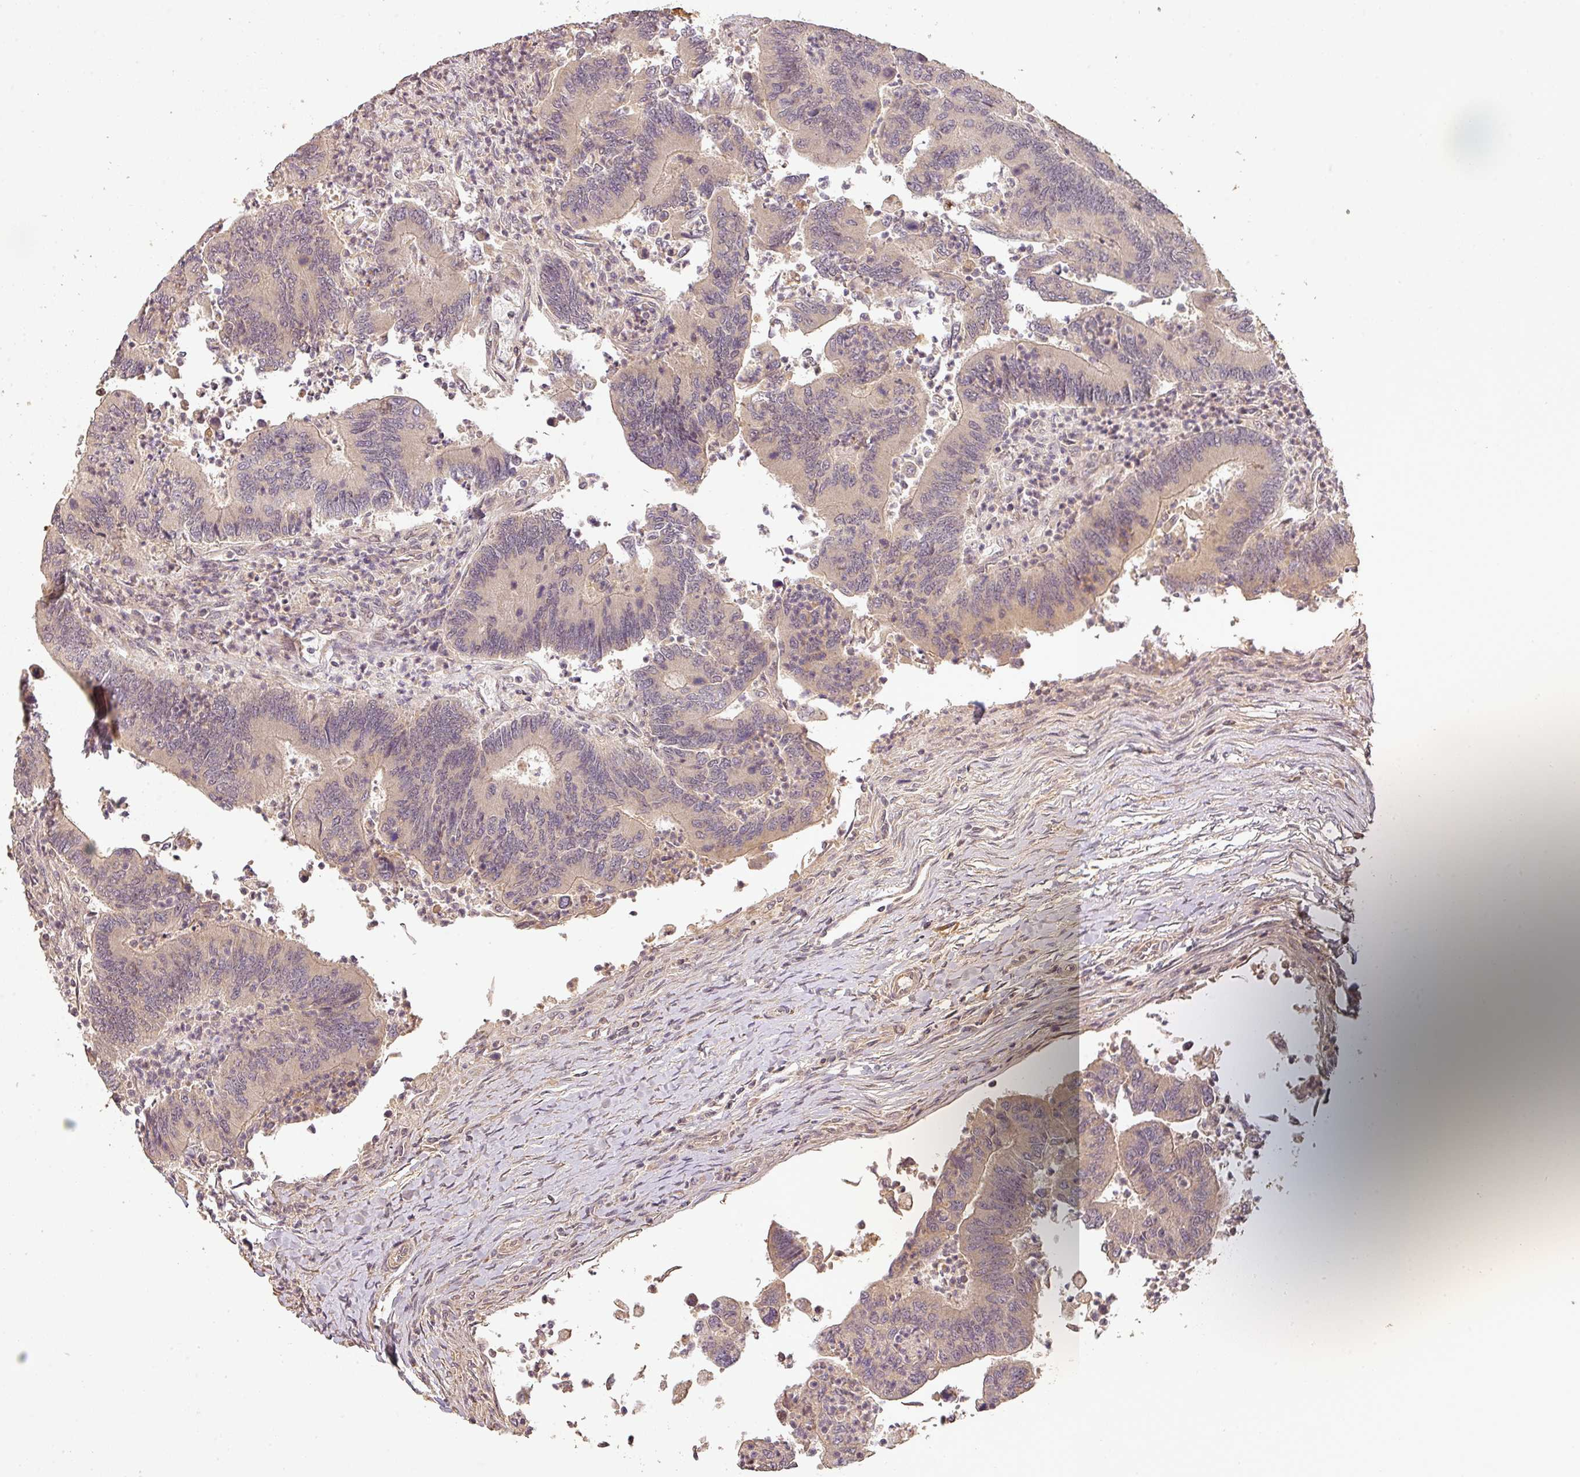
{"staining": {"intensity": "negative", "quantity": "none", "location": "none"}, "tissue": "colorectal cancer", "cell_type": "Tumor cells", "image_type": "cancer", "snomed": [{"axis": "morphology", "description": "Adenocarcinoma, NOS"}, {"axis": "topography", "description": "Colon"}], "caption": "High magnification brightfield microscopy of colorectal cancer stained with DAB (3,3'-diaminobenzidine) (brown) and counterstained with hematoxylin (blue): tumor cells show no significant staining.", "gene": "BPIFB3", "patient": {"sex": "female", "age": 67}}